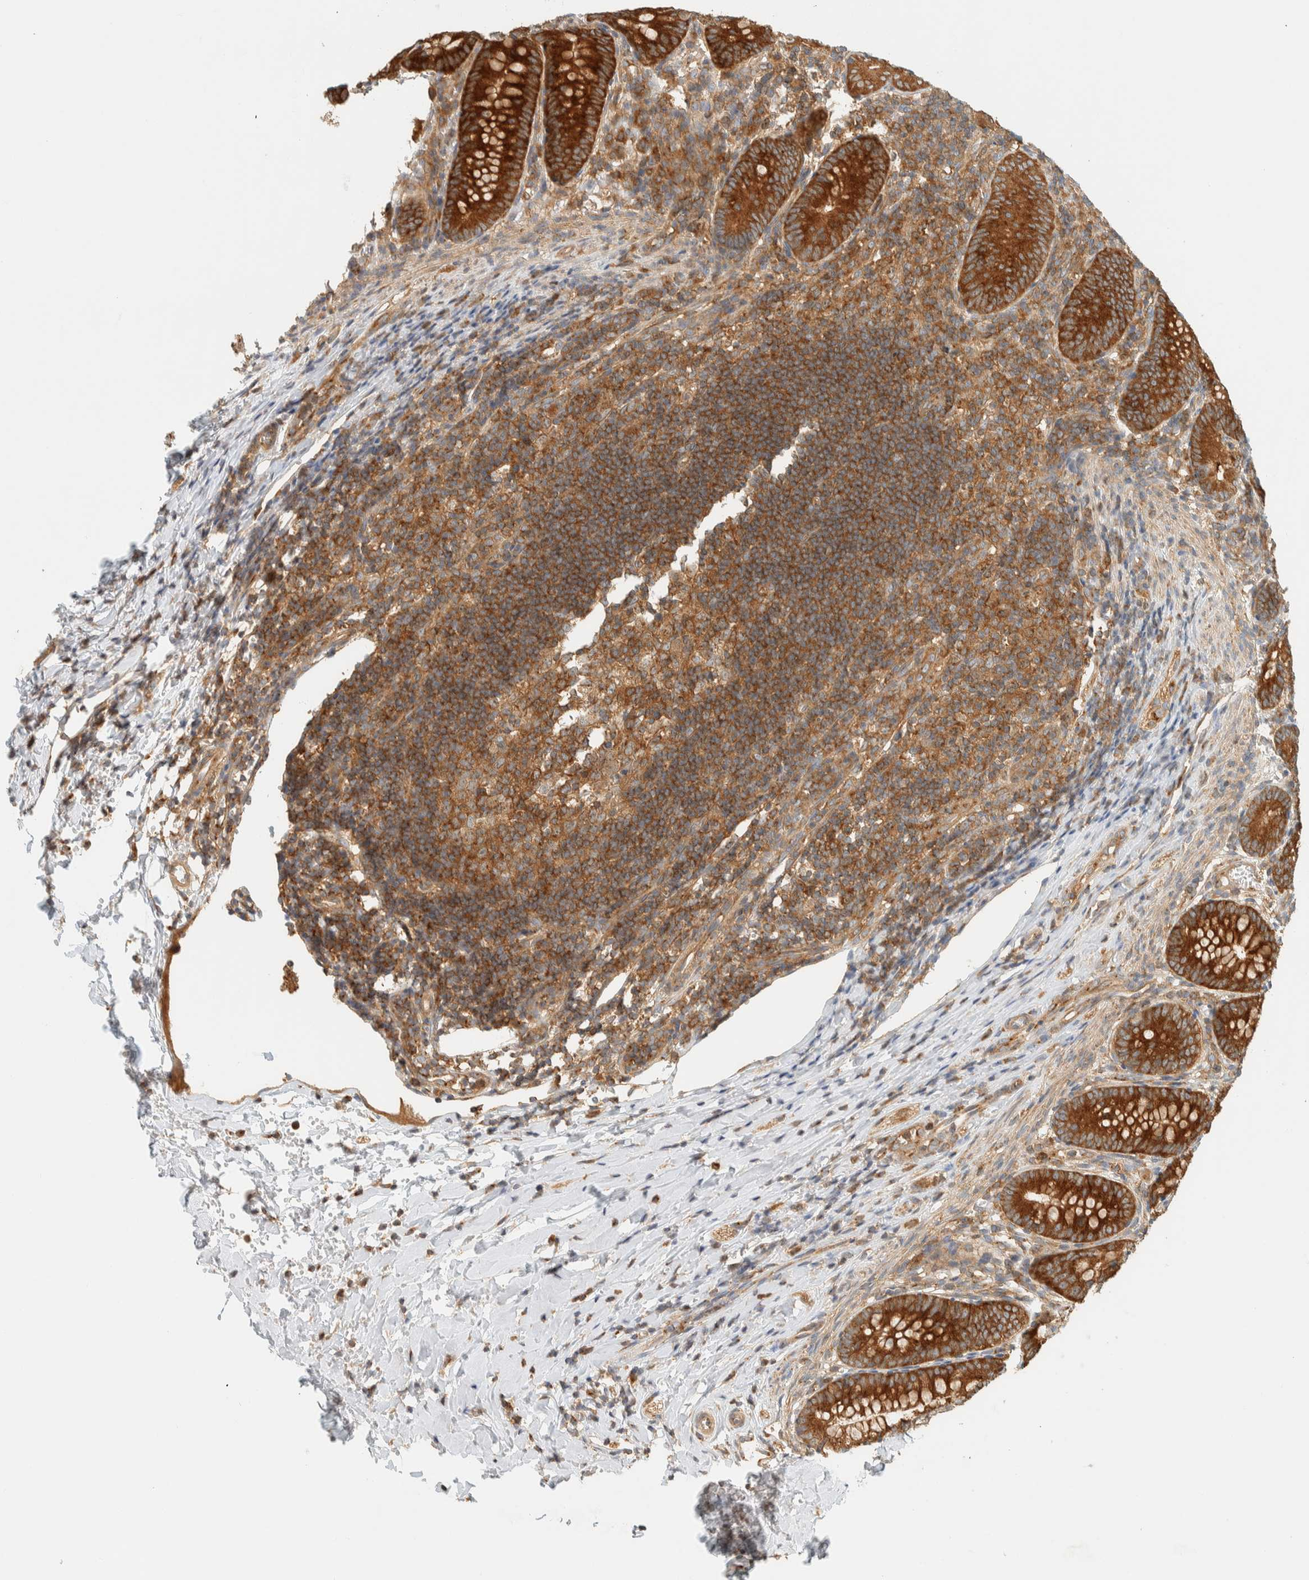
{"staining": {"intensity": "strong", "quantity": ">75%", "location": "cytoplasmic/membranous"}, "tissue": "appendix", "cell_type": "Glandular cells", "image_type": "normal", "snomed": [{"axis": "morphology", "description": "Normal tissue, NOS"}, {"axis": "topography", "description": "Appendix"}], "caption": "This is an image of immunohistochemistry staining of benign appendix, which shows strong staining in the cytoplasmic/membranous of glandular cells.", "gene": "ARFGEF1", "patient": {"sex": "male", "age": 1}}